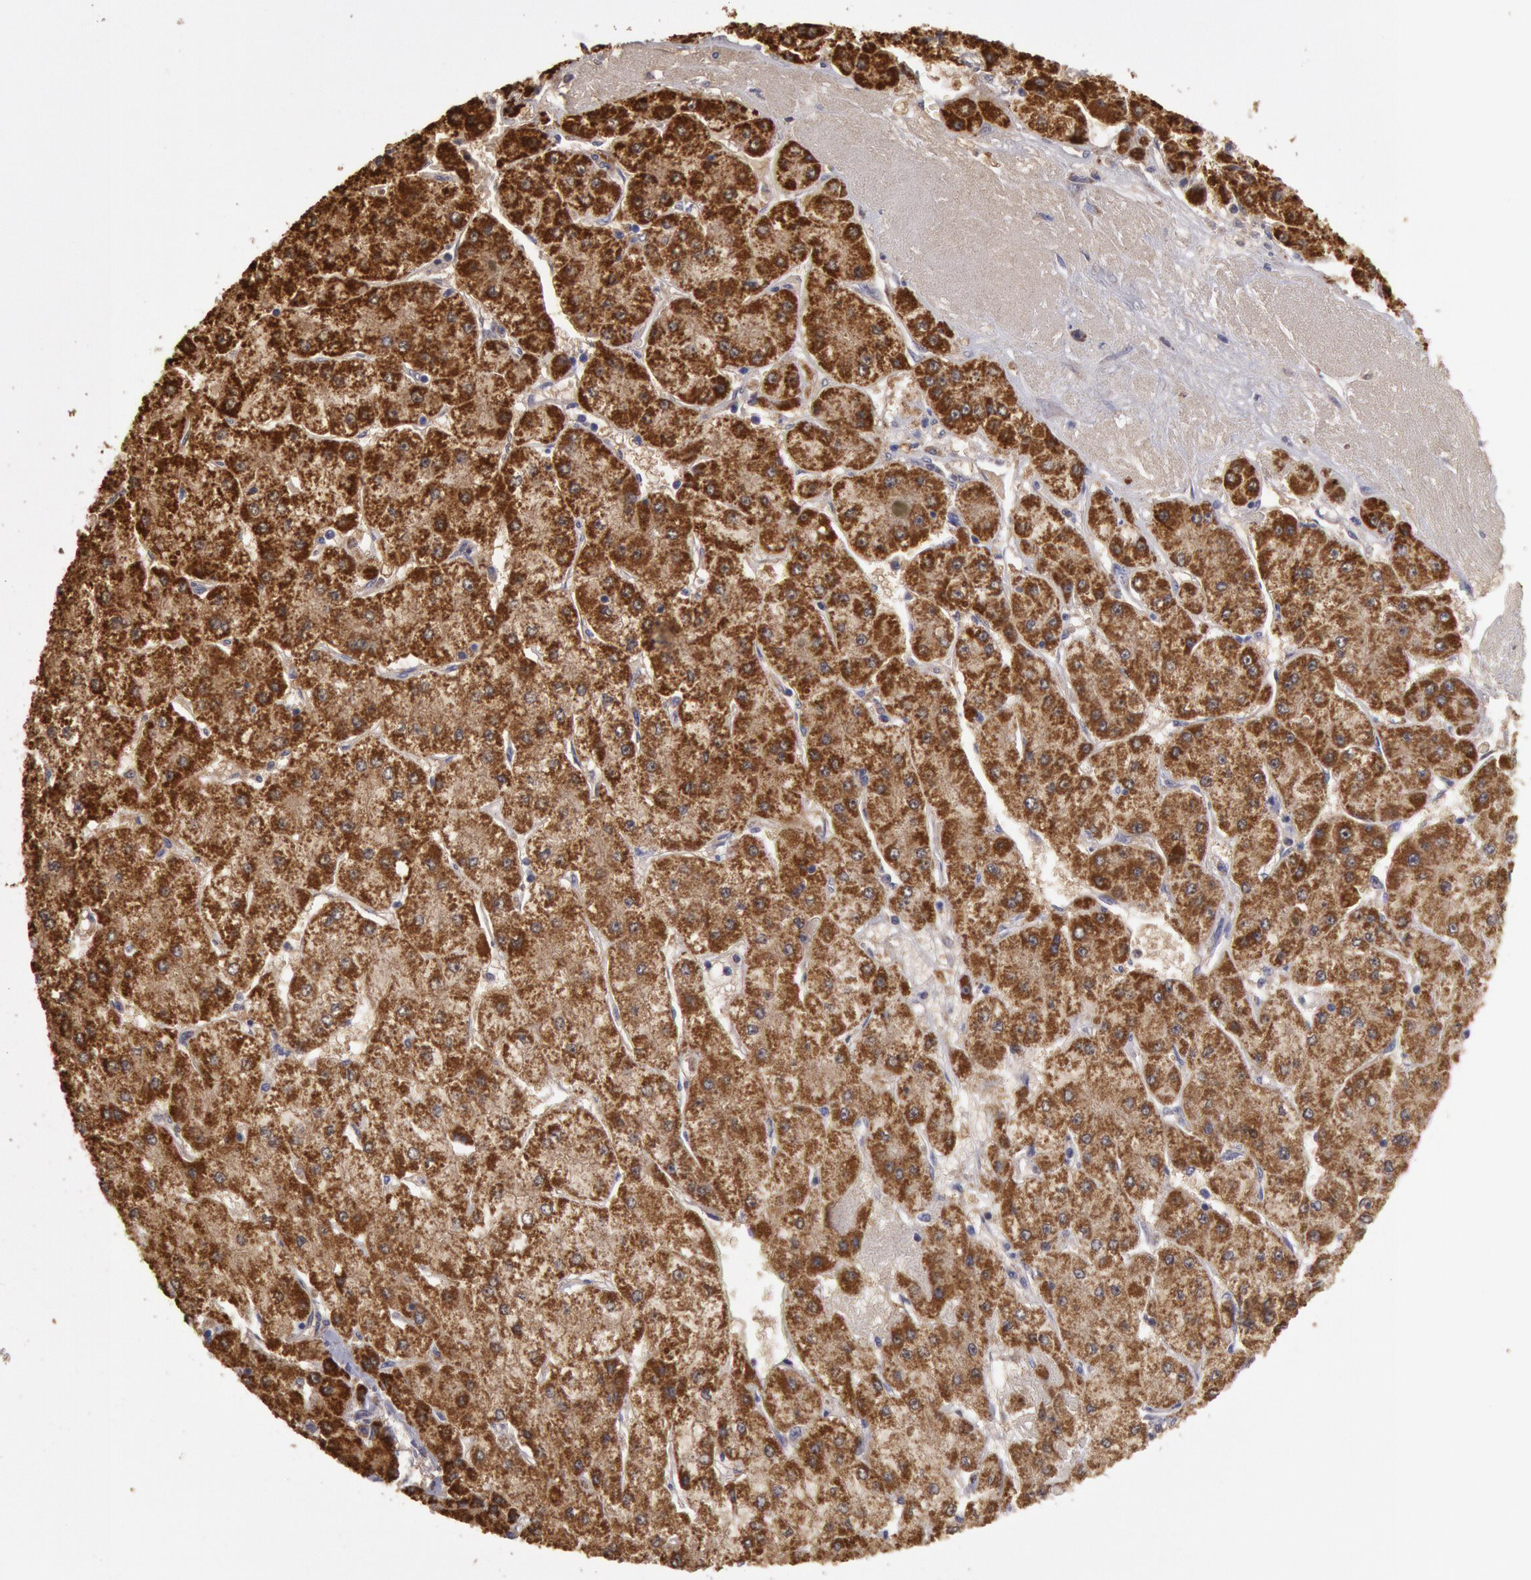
{"staining": {"intensity": "strong", "quantity": ">75%", "location": "cytoplasmic/membranous"}, "tissue": "liver cancer", "cell_type": "Tumor cells", "image_type": "cancer", "snomed": [{"axis": "morphology", "description": "Carcinoma, Hepatocellular, NOS"}, {"axis": "topography", "description": "Liver"}], "caption": "Immunohistochemistry staining of liver hepatocellular carcinoma, which shows high levels of strong cytoplasmic/membranous expression in approximately >75% of tumor cells indicating strong cytoplasmic/membranous protein positivity. The staining was performed using DAB (brown) for protein detection and nuclei were counterstained in hematoxylin (blue).", "gene": "MPST", "patient": {"sex": "female", "age": 52}}